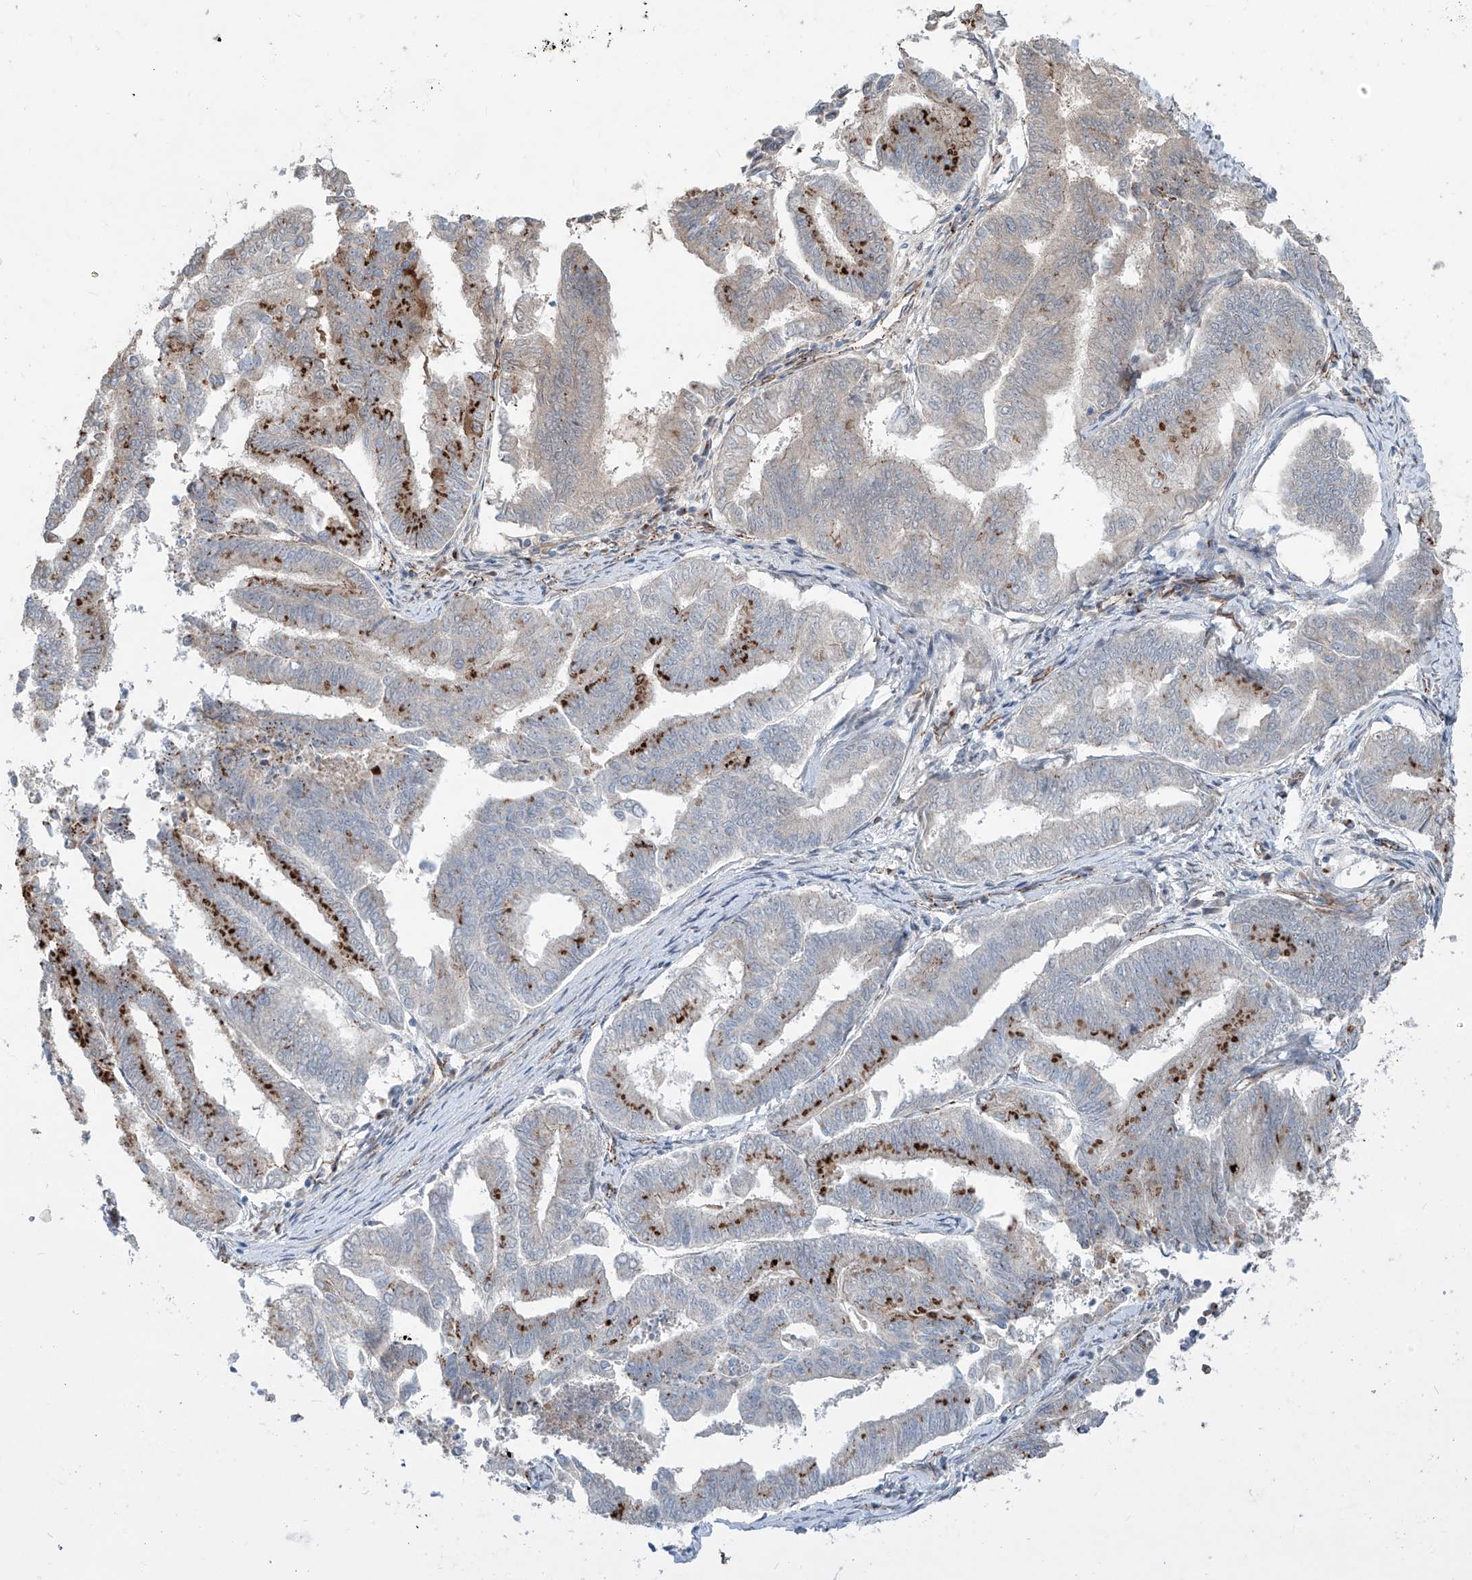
{"staining": {"intensity": "strong", "quantity": "25%-75%", "location": "cytoplasmic/membranous"}, "tissue": "endometrial cancer", "cell_type": "Tumor cells", "image_type": "cancer", "snomed": [{"axis": "morphology", "description": "Adenocarcinoma, NOS"}, {"axis": "topography", "description": "Endometrium"}], "caption": "This is a photomicrograph of immunohistochemistry staining of endometrial cancer (adenocarcinoma), which shows strong positivity in the cytoplasmic/membranous of tumor cells.", "gene": "CDH5", "patient": {"sex": "female", "age": 79}}